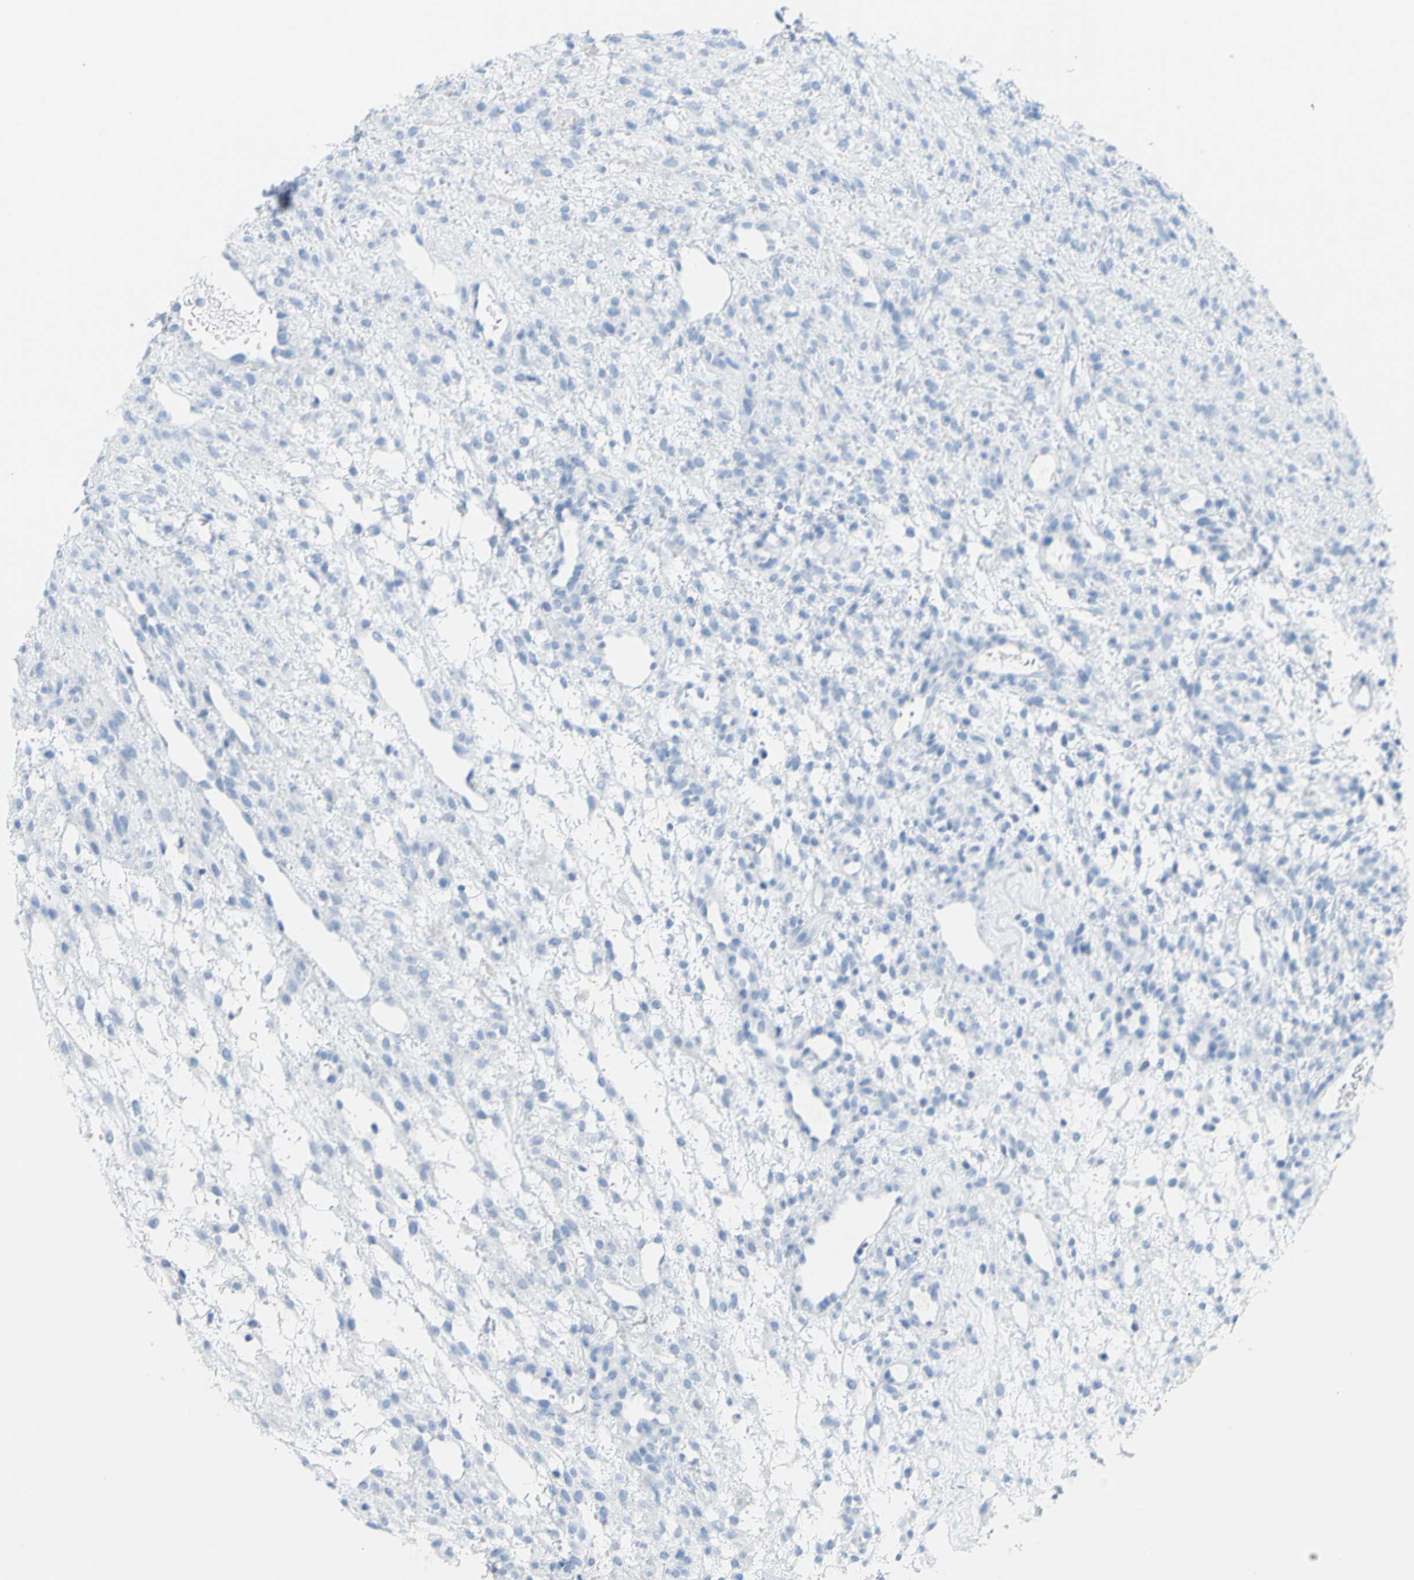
{"staining": {"intensity": "negative", "quantity": "none", "location": "none"}, "tissue": "ovary", "cell_type": "Follicle cells", "image_type": "normal", "snomed": [{"axis": "morphology", "description": "Normal tissue, NOS"}, {"axis": "morphology", "description": "Cyst, NOS"}, {"axis": "topography", "description": "Ovary"}], "caption": "IHC image of benign human ovary stained for a protein (brown), which reveals no staining in follicle cells. (DAB IHC with hematoxylin counter stain).", "gene": "OPN1SW", "patient": {"sex": "female", "age": 18}}